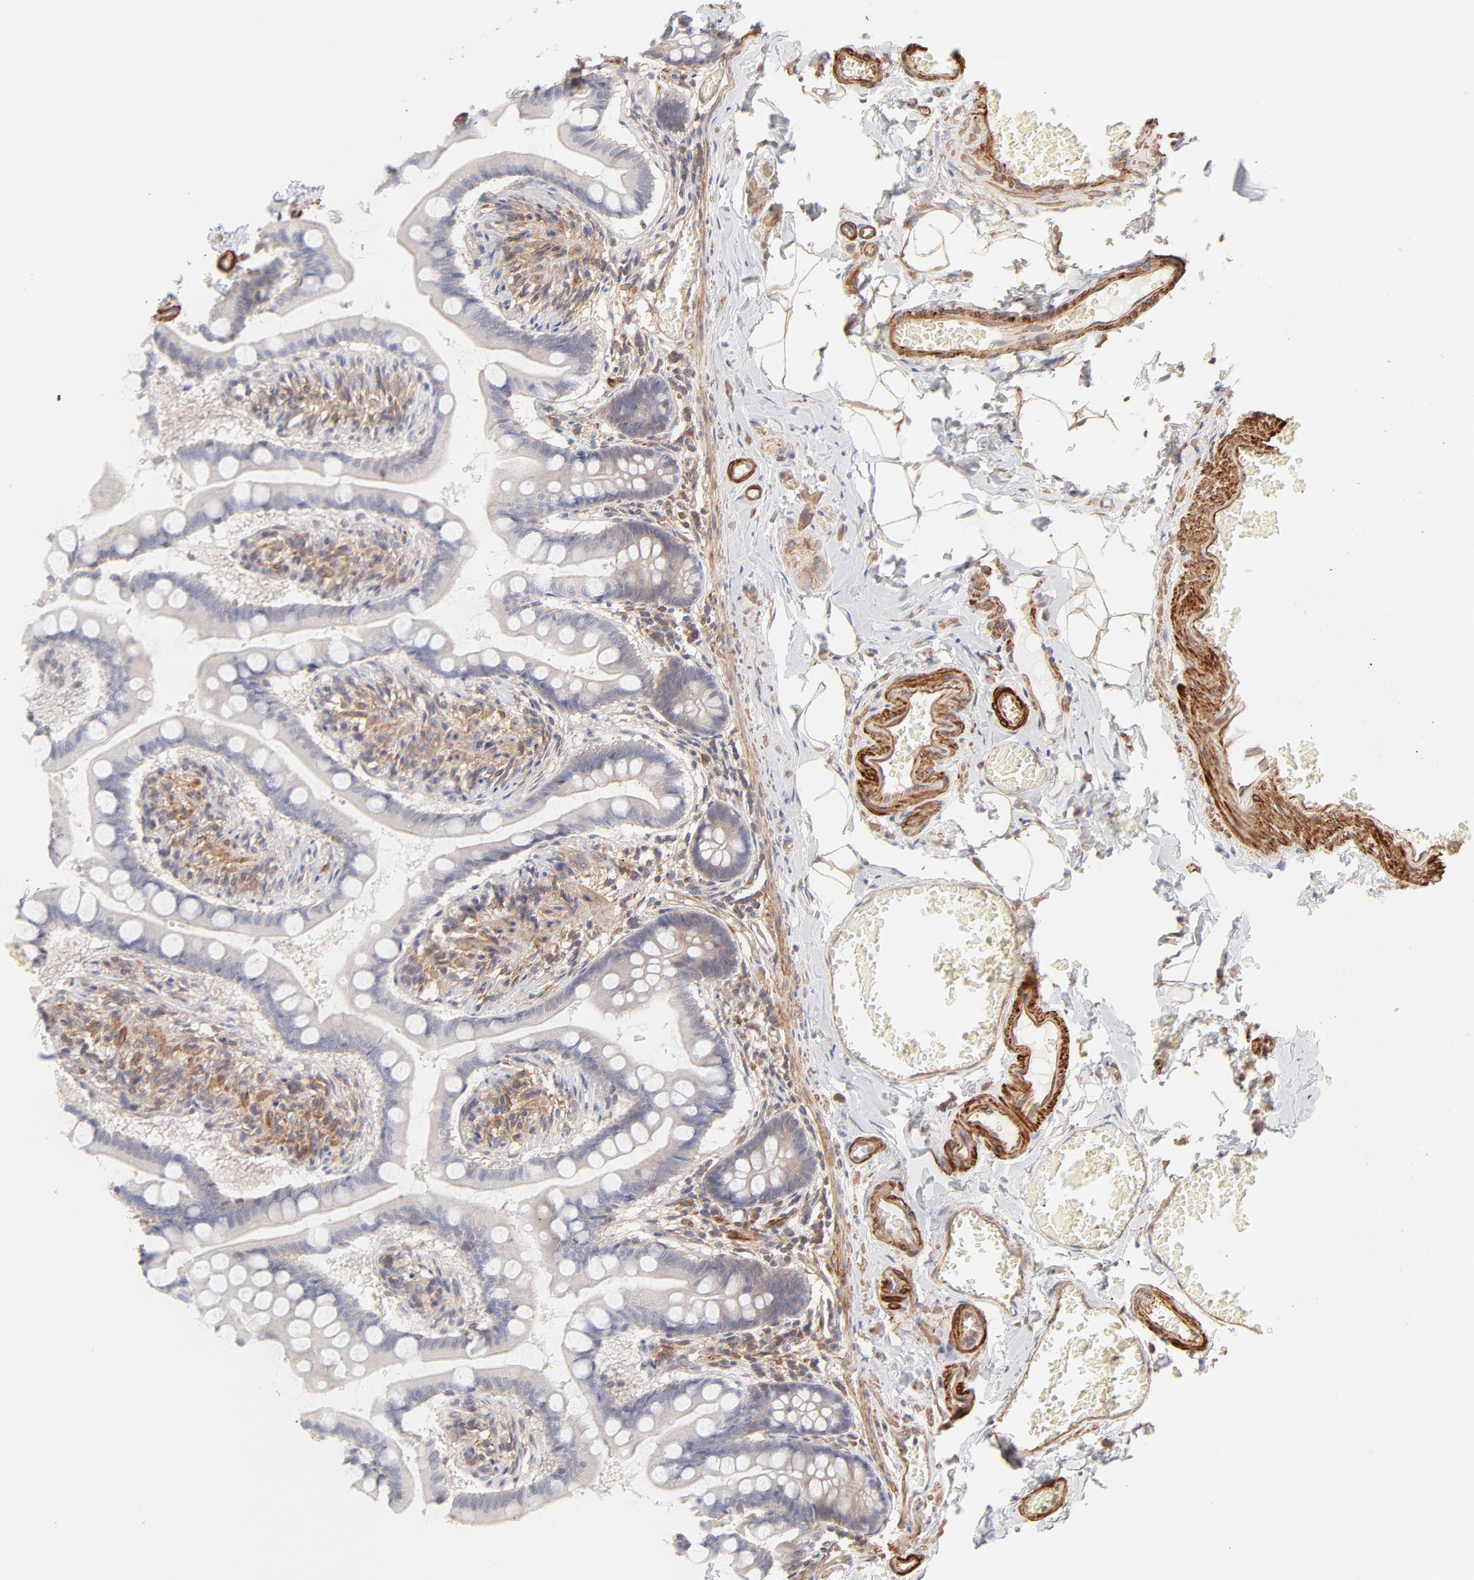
{"staining": {"intensity": "negative", "quantity": "none", "location": "none"}, "tissue": "small intestine", "cell_type": "Glandular cells", "image_type": "normal", "snomed": [{"axis": "morphology", "description": "Normal tissue, NOS"}, {"axis": "topography", "description": "Small intestine"}], "caption": "The image shows no staining of glandular cells in unremarkable small intestine.", "gene": "LDLRAP1", "patient": {"sex": "male", "age": 41}}